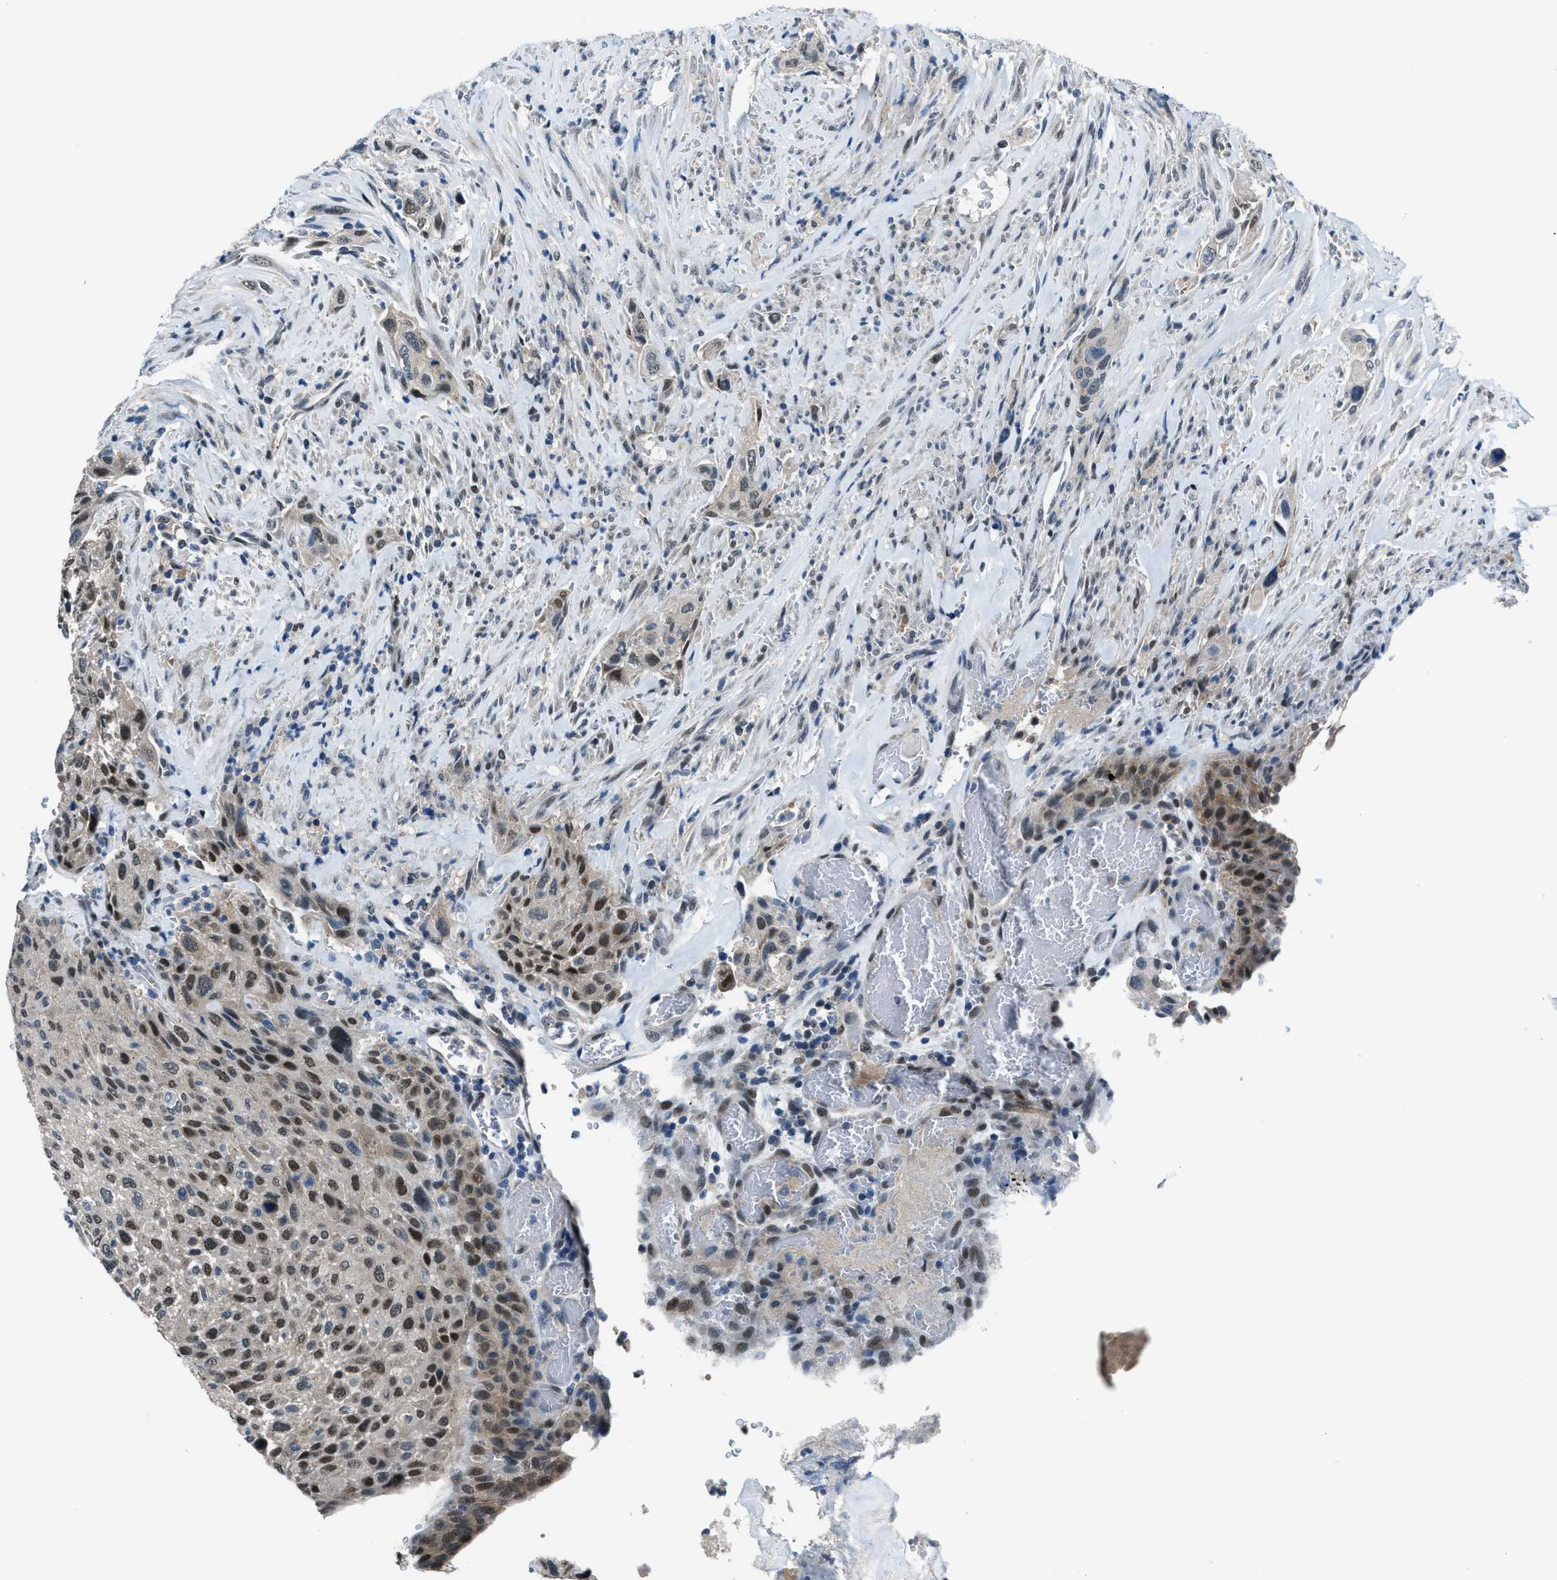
{"staining": {"intensity": "strong", "quantity": ">75%", "location": "cytoplasmic/membranous,nuclear"}, "tissue": "urothelial cancer", "cell_type": "Tumor cells", "image_type": "cancer", "snomed": [{"axis": "morphology", "description": "Urothelial carcinoma, Low grade"}, {"axis": "morphology", "description": "Urothelial carcinoma, High grade"}, {"axis": "topography", "description": "Urinary bladder"}], "caption": "The micrograph displays a brown stain indicating the presence of a protein in the cytoplasmic/membranous and nuclear of tumor cells in urothelial carcinoma (high-grade). (Brightfield microscopy of DAB IHC at high magnification).", "gene": "DUSP19", "patient": {"sex": "male", "age": 35}}